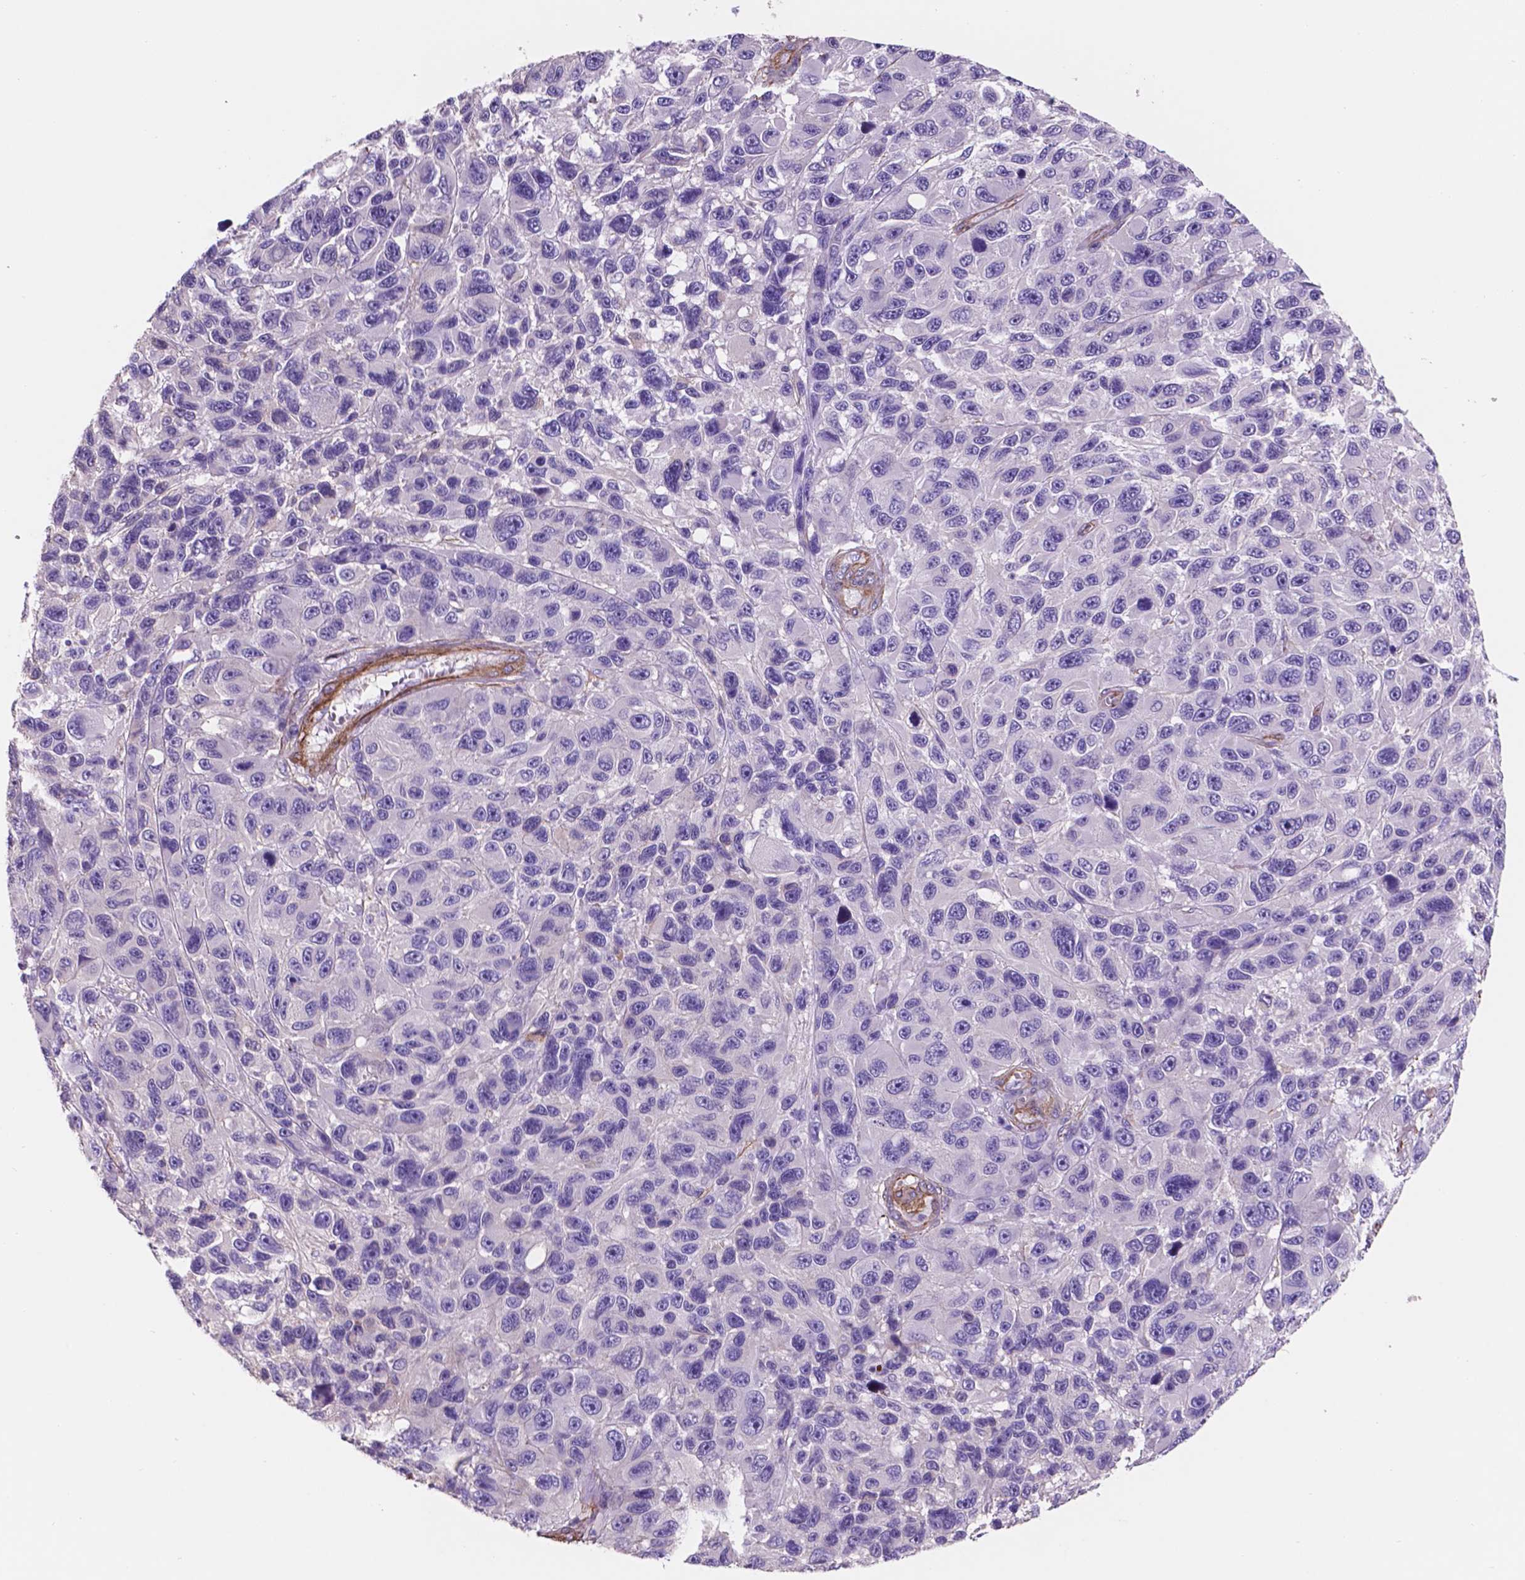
{"staining": {"intensity": "negative", "quantity": "none", "location": "none"}, "tissue": "melanoma", "cell_type": "Tumor cells", "image_type": "cancer", "snomed": [{"axis": "morphology", "description": "Malignant melanoma, NOS"}, {"axis": "topography", "description": "Skin"}], "caption": "Photomicrograph shows no significant protein staining in tumor cells of melanoma.", "gene": "TOR2A", "patient": {"sex": "male", "age": 53}}